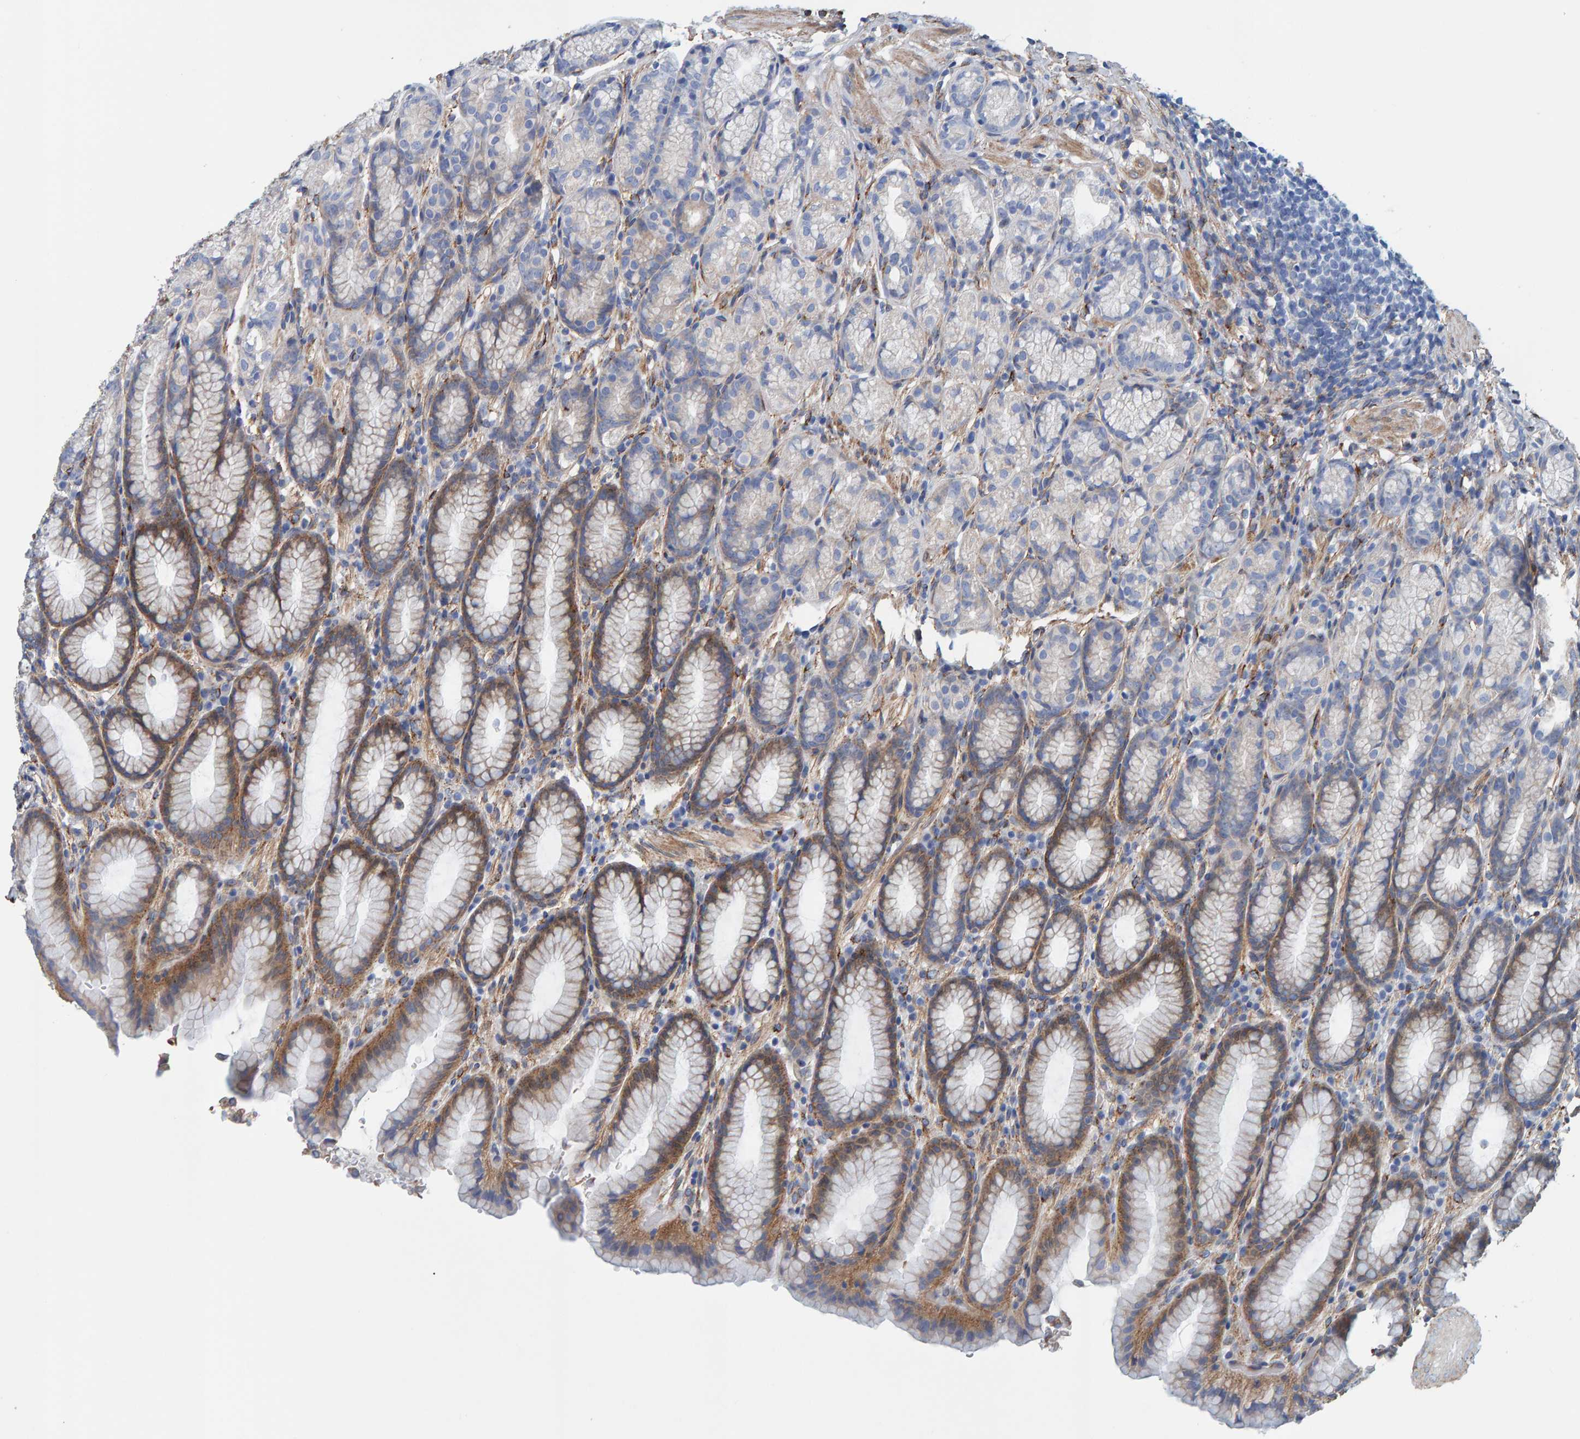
{"staining": {"intensity": "moderate", "quantity": "25%-75%", "location": "cytoplasmic/membranous"}, "tissue": "stomach", "cell_type": "Glandular cells", "image_type": "normal", "snomed": [{"axis": "morphology", "description": "Normal tissue, NOS"}, {"axis": "topography", "description": "Stomach"}], "caption": "Immunohistochemical staining of normal stomach exhibits medium levels of moderate cytoplasmic/membranous staining in about 25%-75% of glandular cells.", "gene": "LRP1", "patient": {"sex": "male", "age": 42}}